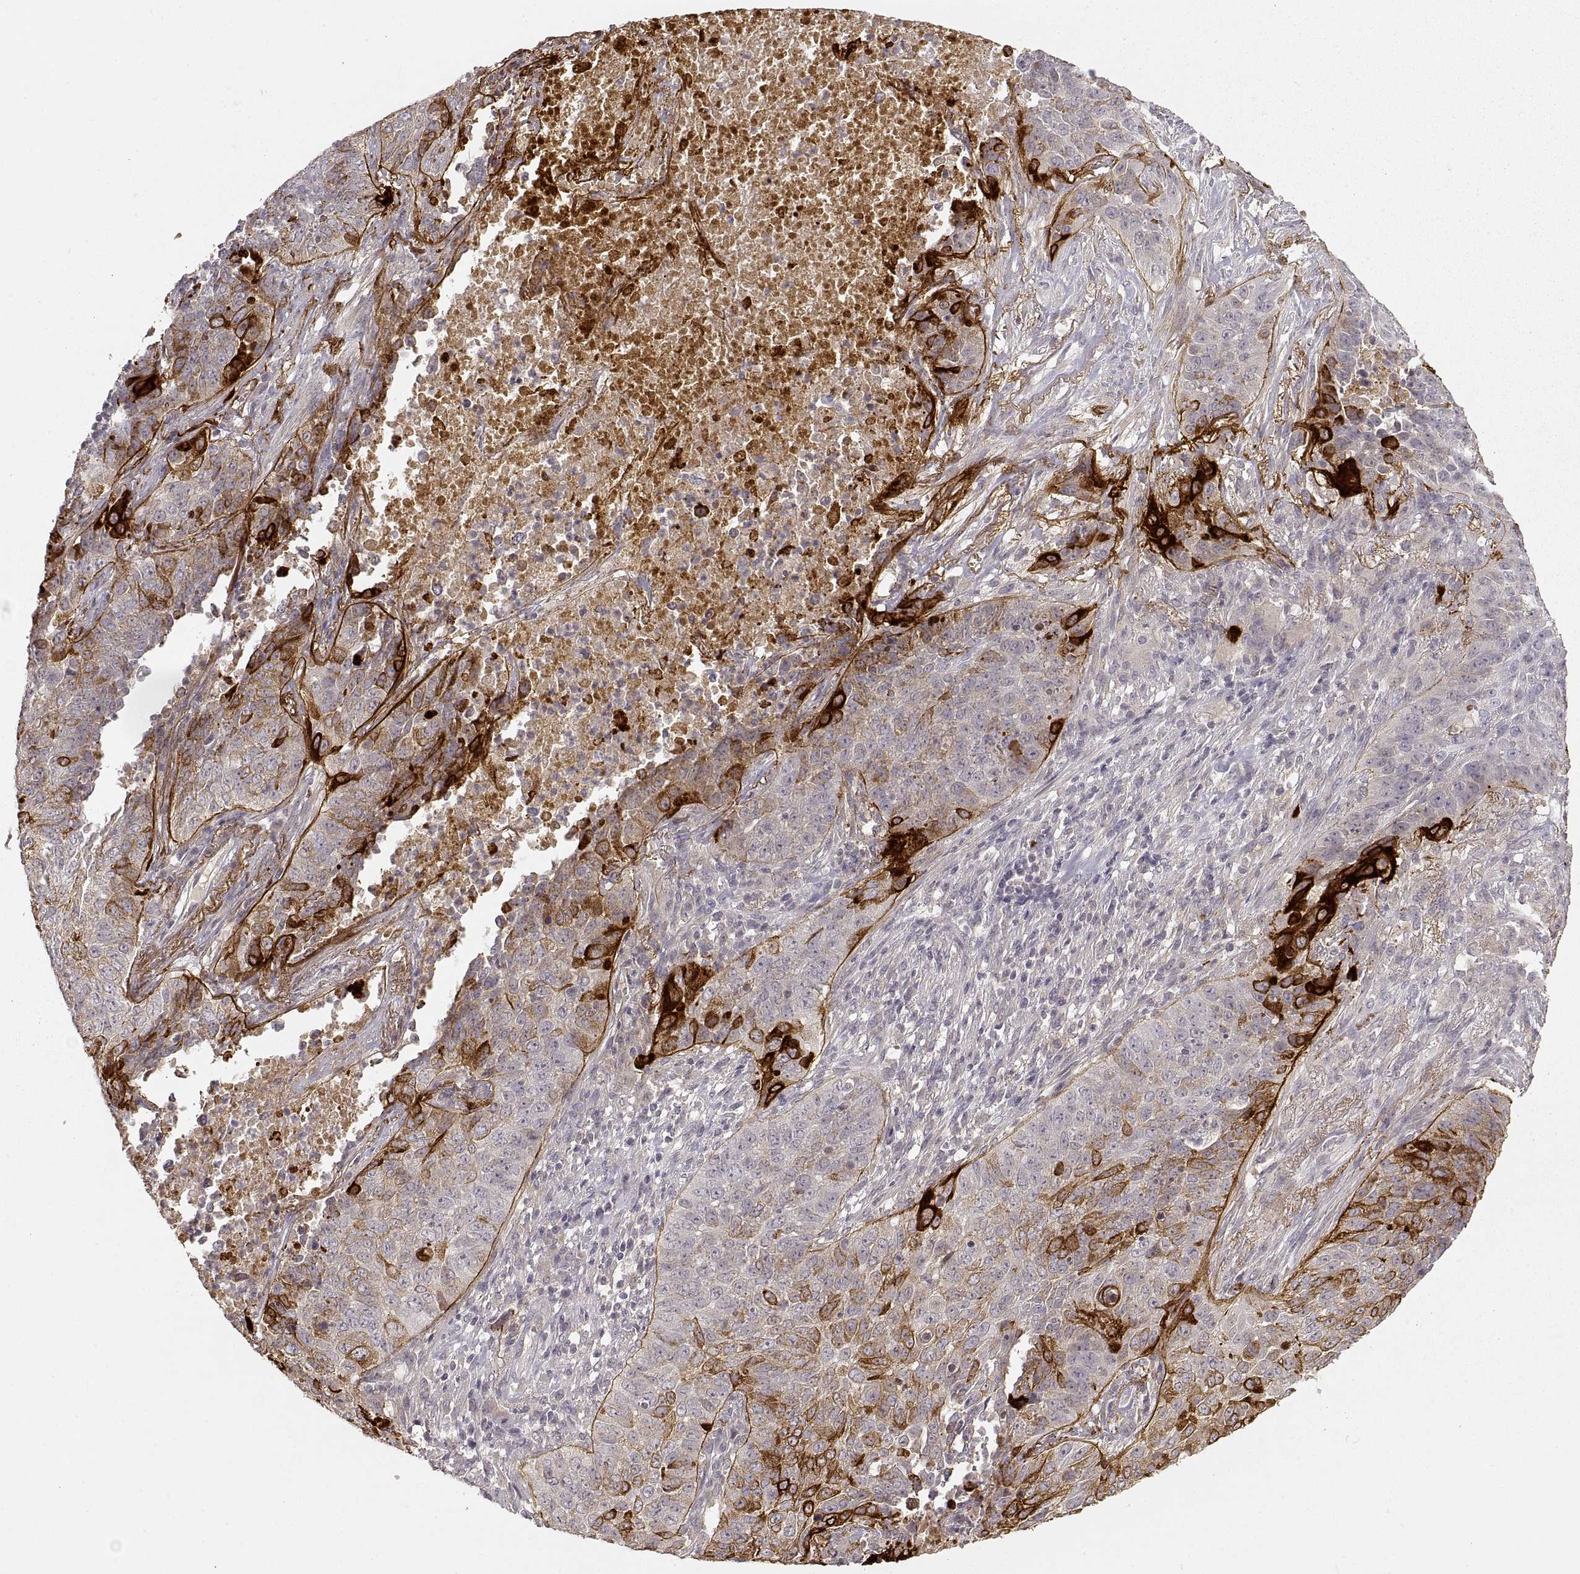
{"staining": {"intensity": "strong", "quantity": "<25%", "location": "cytoplasmic/membranous"}, "tissue": "lung cancer", "cell_type": "Tumor cells", "image_type": "cancer", "snomed": [{"axis": "morphology", "description": "Normal tissue, NOS"}, {"axis": "morphology", "description": "Squamous cell carcinoma, NOS"}, {"axis": "topography", "description": "Bronchus"}, {"axis": "topography", "description": "Lung"}], "caption": "Lung cancer (squamous cell carcinoma) stained for a protein exhibits strong cytoplasmic/membranous positivity in tumor cells.", "gene": "LAMC2", "patient": {"sex": "male", "age": 64}}